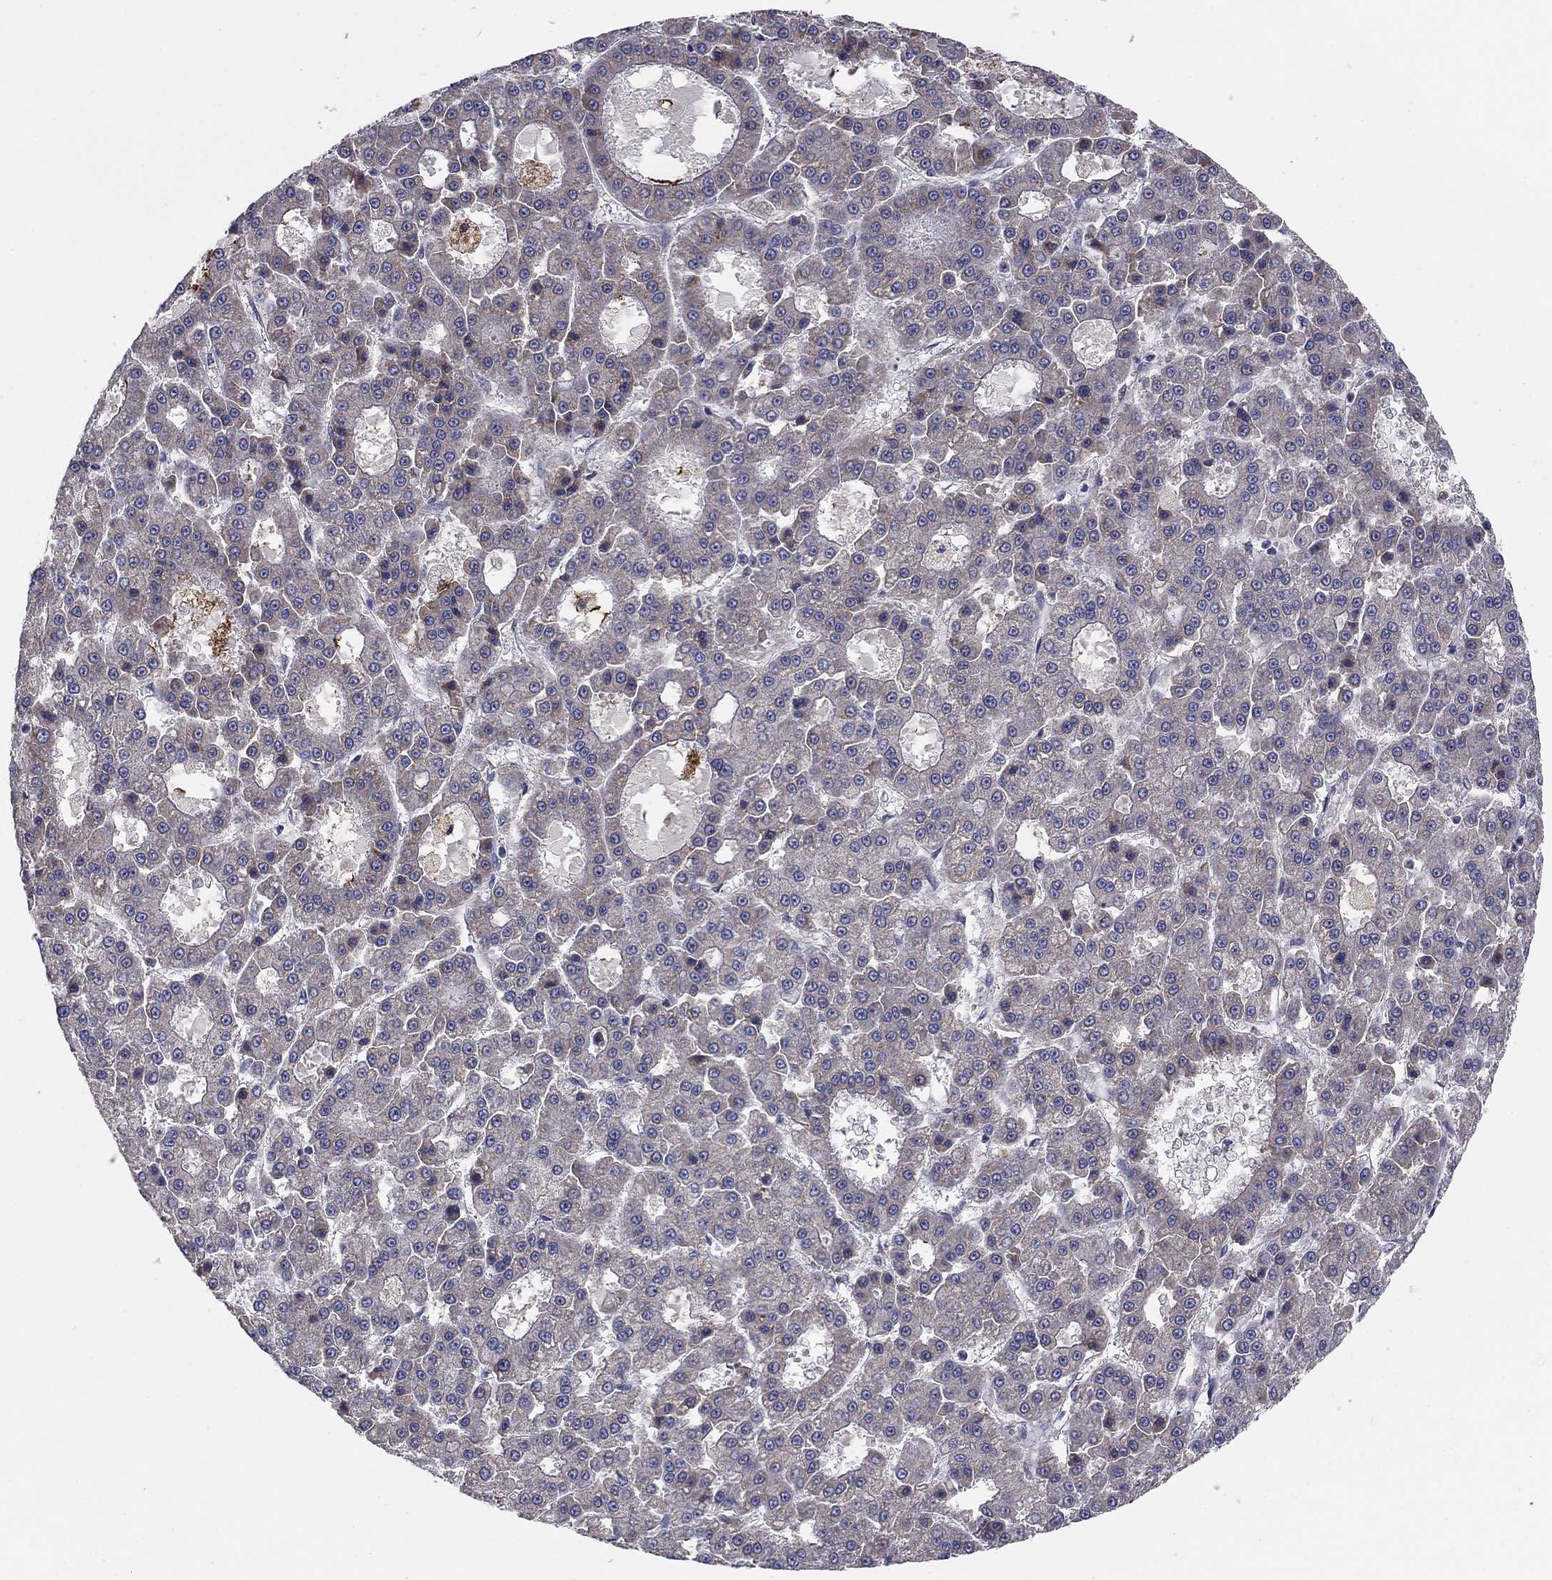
{"staining": {"intensity": "negative", "quantity": "none", "location": "none"}, "tissue": "liver cancer", "cell_type": "Tumor cells", "image_type": "cancer", "snomed": [{"axis": "morphology", "description": "Carcinoma, Hepatocellular, NOS"}, {"axis": "topography", "description": "Liver"}], "caption": "Tumor cells show no significant protein positivity in liver cancer.", "gene": "EMP2", "patient": {"sex": "male", "age": 70}}